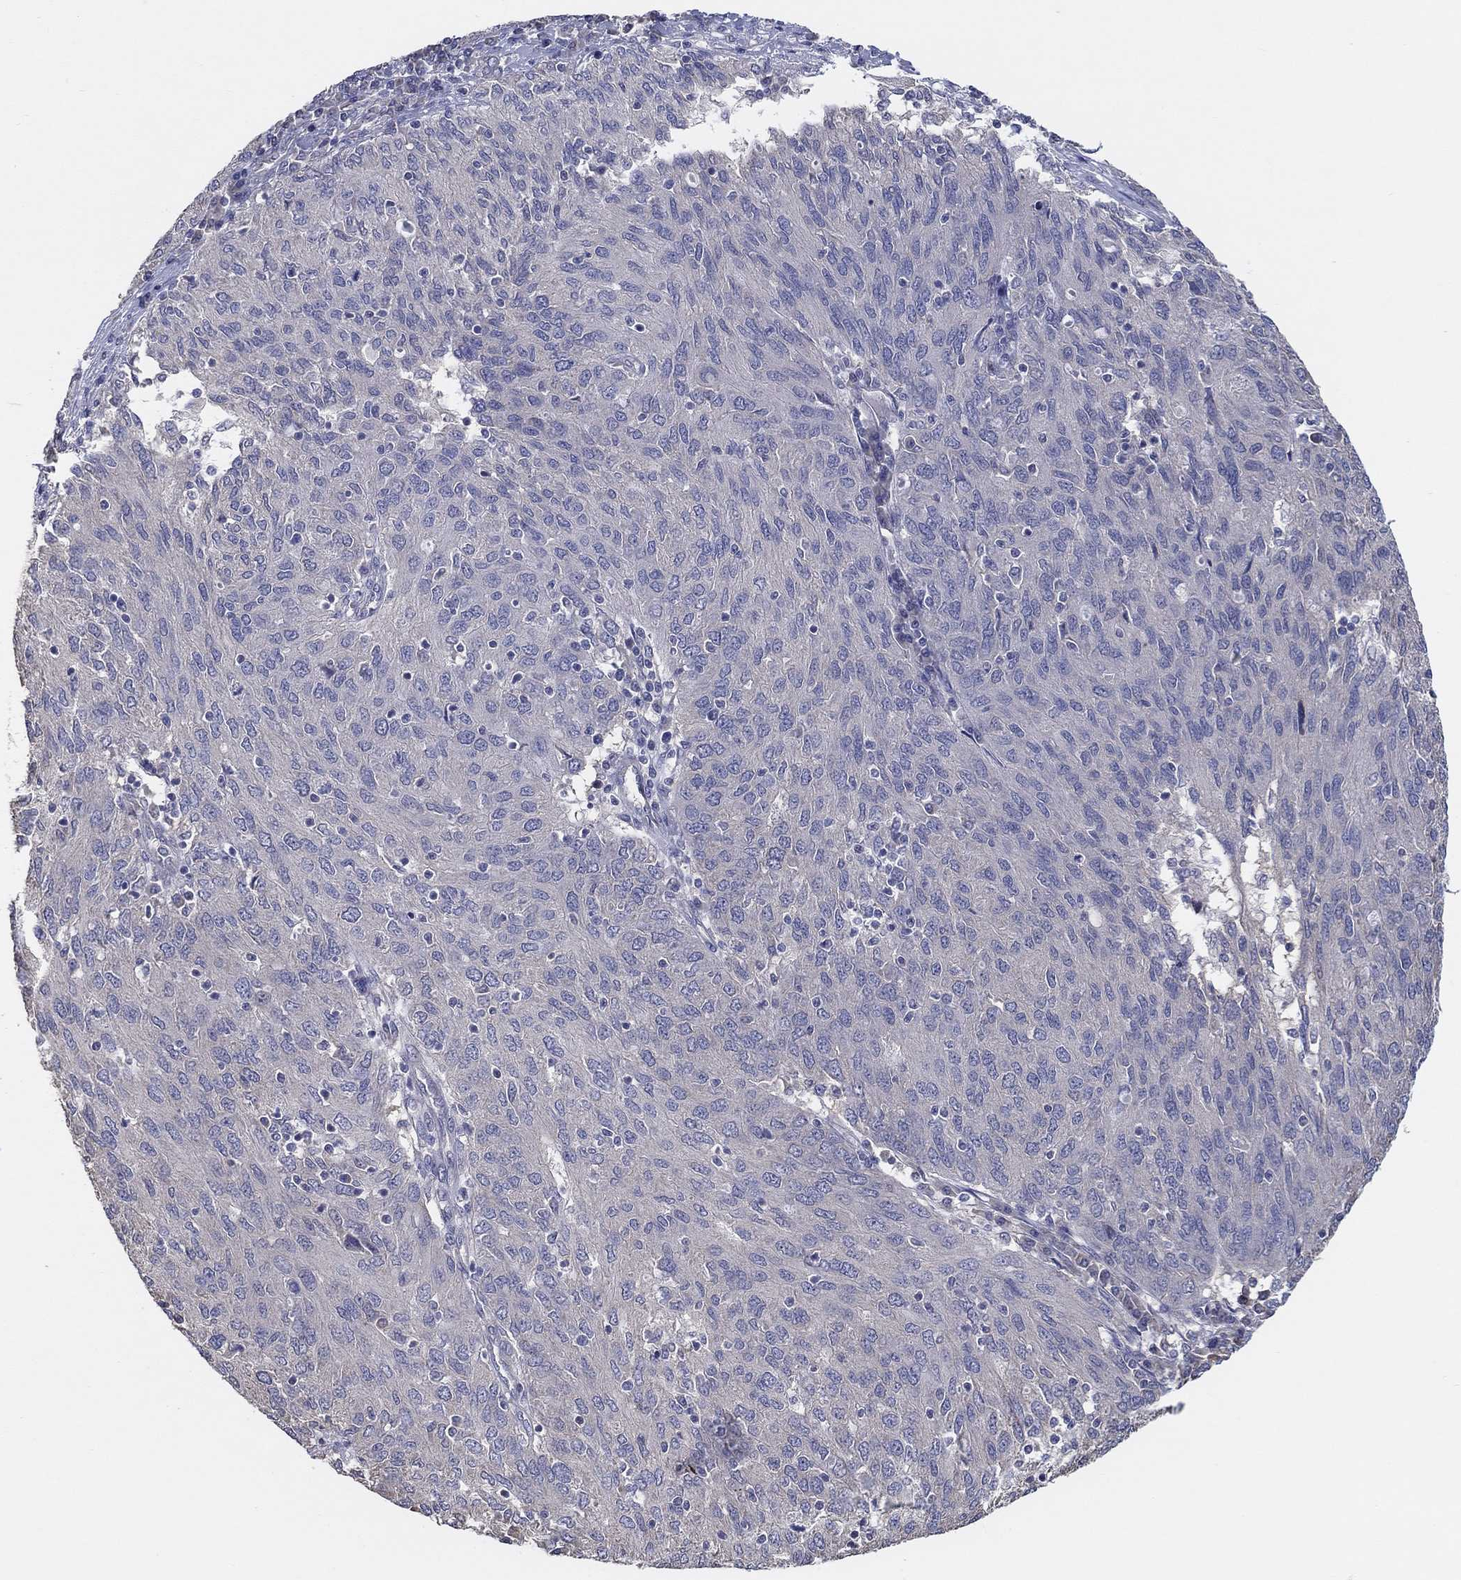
{"staining": {"intensity": "negative", "quantity": "none", "location": "none"}, "tissue": "ovarian cancer", "cell_type": "Tumor cells", "image_type": "cancer", "snomed": [{"axis": "morphology", "description": "Carcinoma, endometroid"}, {"axis": "topography", "description": "Ovary"}], "caption": "Tumor cells are negative for brown protein staining in ovarian cancer.", "gene": "DOCK3", "patient": {"sex": "female", "age": 50}}